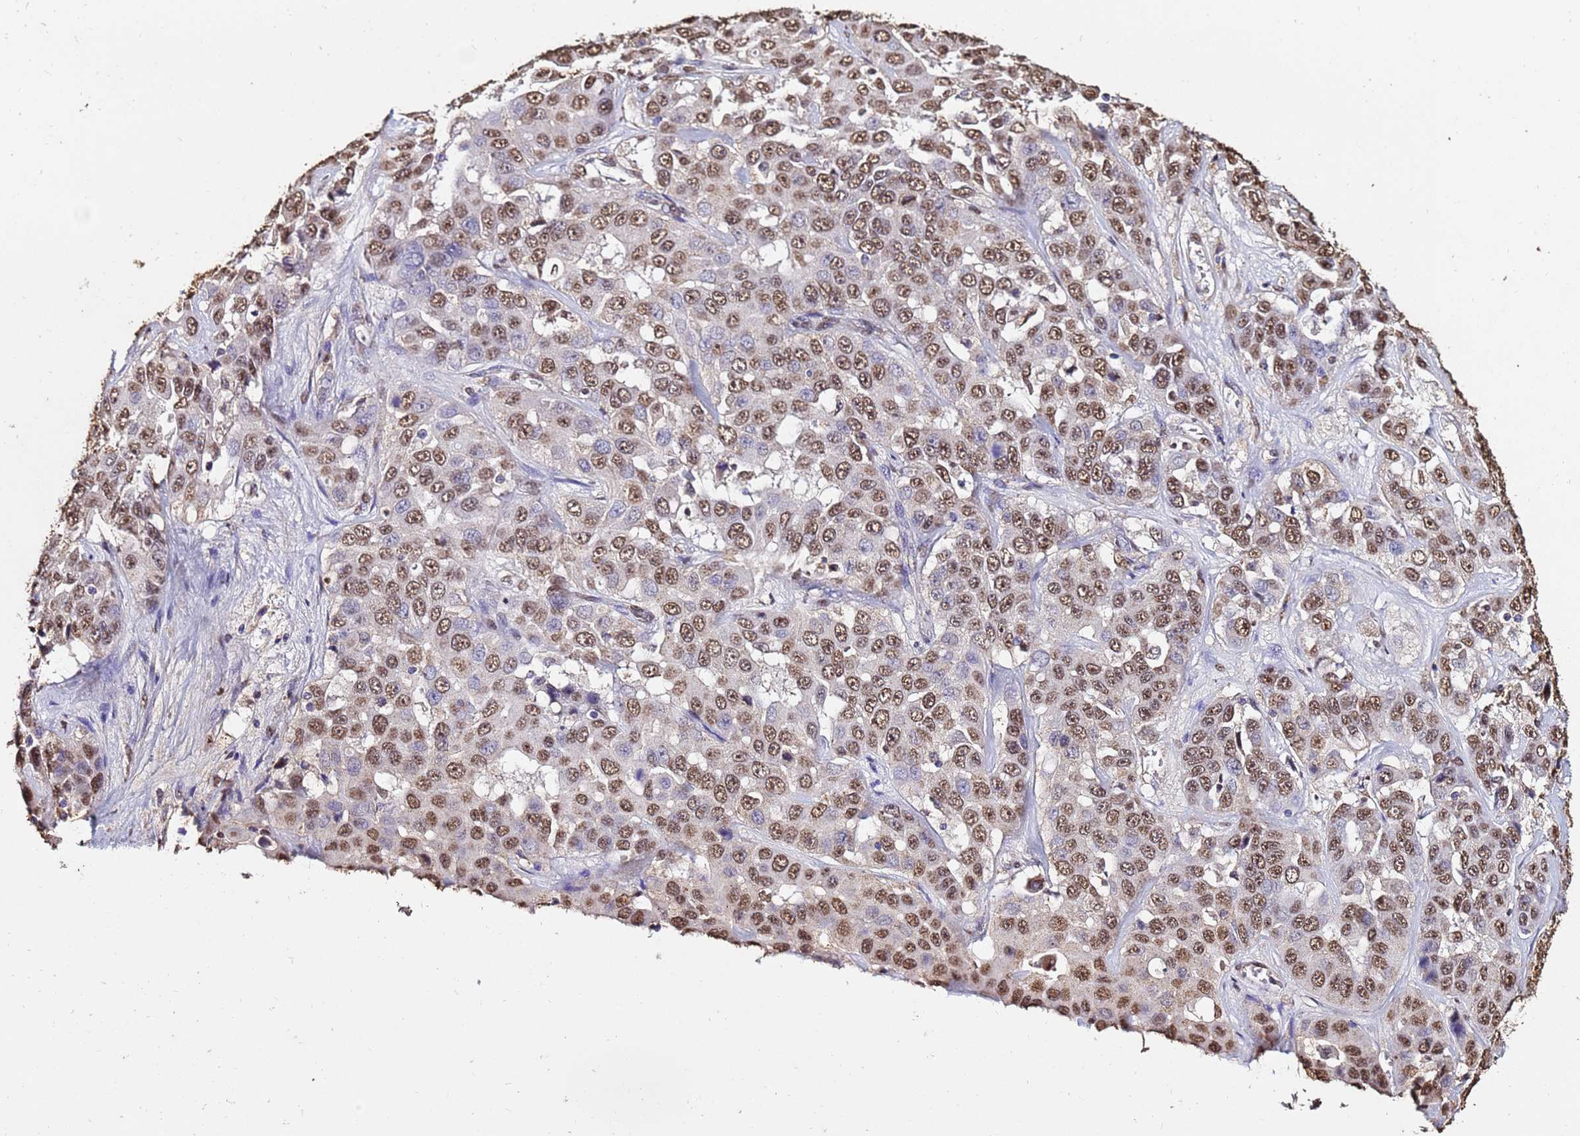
{"staining": {"intensity": "moderate", "quantity": ">75%", "location": "nuclear"}, "tissue": "liver cancer", "cell_type": "Tumor cells", "image_type": "cancer", "snomed": [{"axis": "morphology", "description": "Cholangiocarcinoma"}, {"axis": "topography", "description": "Liver"}], "caption": "Liver cholangiocarcinoma tissue reveals moderate nuclear staining in about >75% of tumor cells, visualized by immunohistochemistry.", "gene": "TRIP6", "patient": {"sex": "female", "age": 52}}